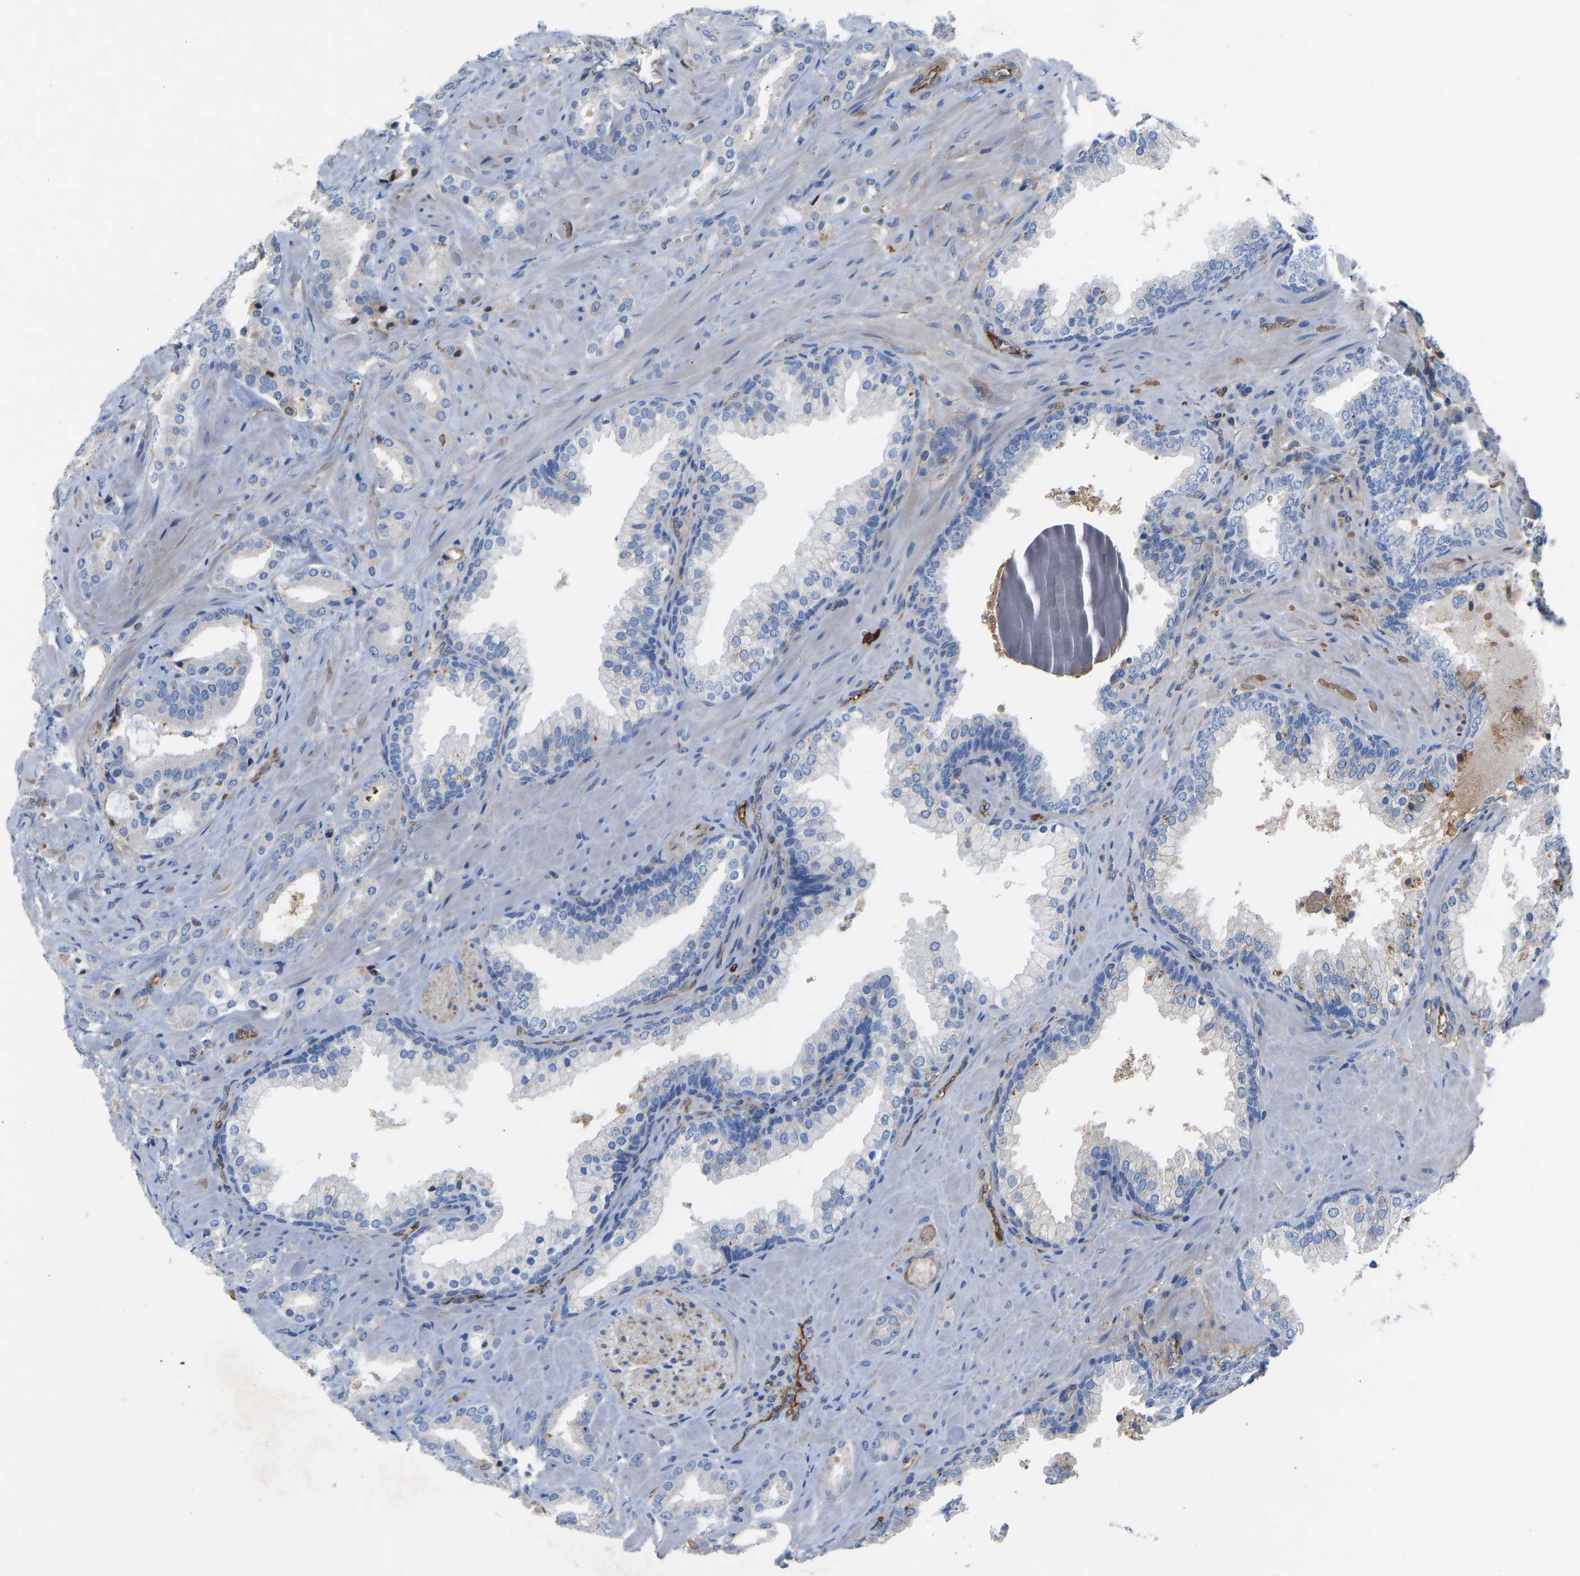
{"staining": {"intensity": "negative", "quantity": "none", "location": "none"}, "tissue": "prostate cancer", "cell_type": "Tumor cells", "image_type": "cancer", "snomed": [{"axis": "morphology", "description": "Adenocarcinoma, High grade"}, {"axis": "topography", "description": "Prostate"}], "caption": "There is no significant expression in tumor cells of prostate high-grade adenocarcinoma.", "gene": "HSPG2", "patient": {"sex": "male", "age": 64}}